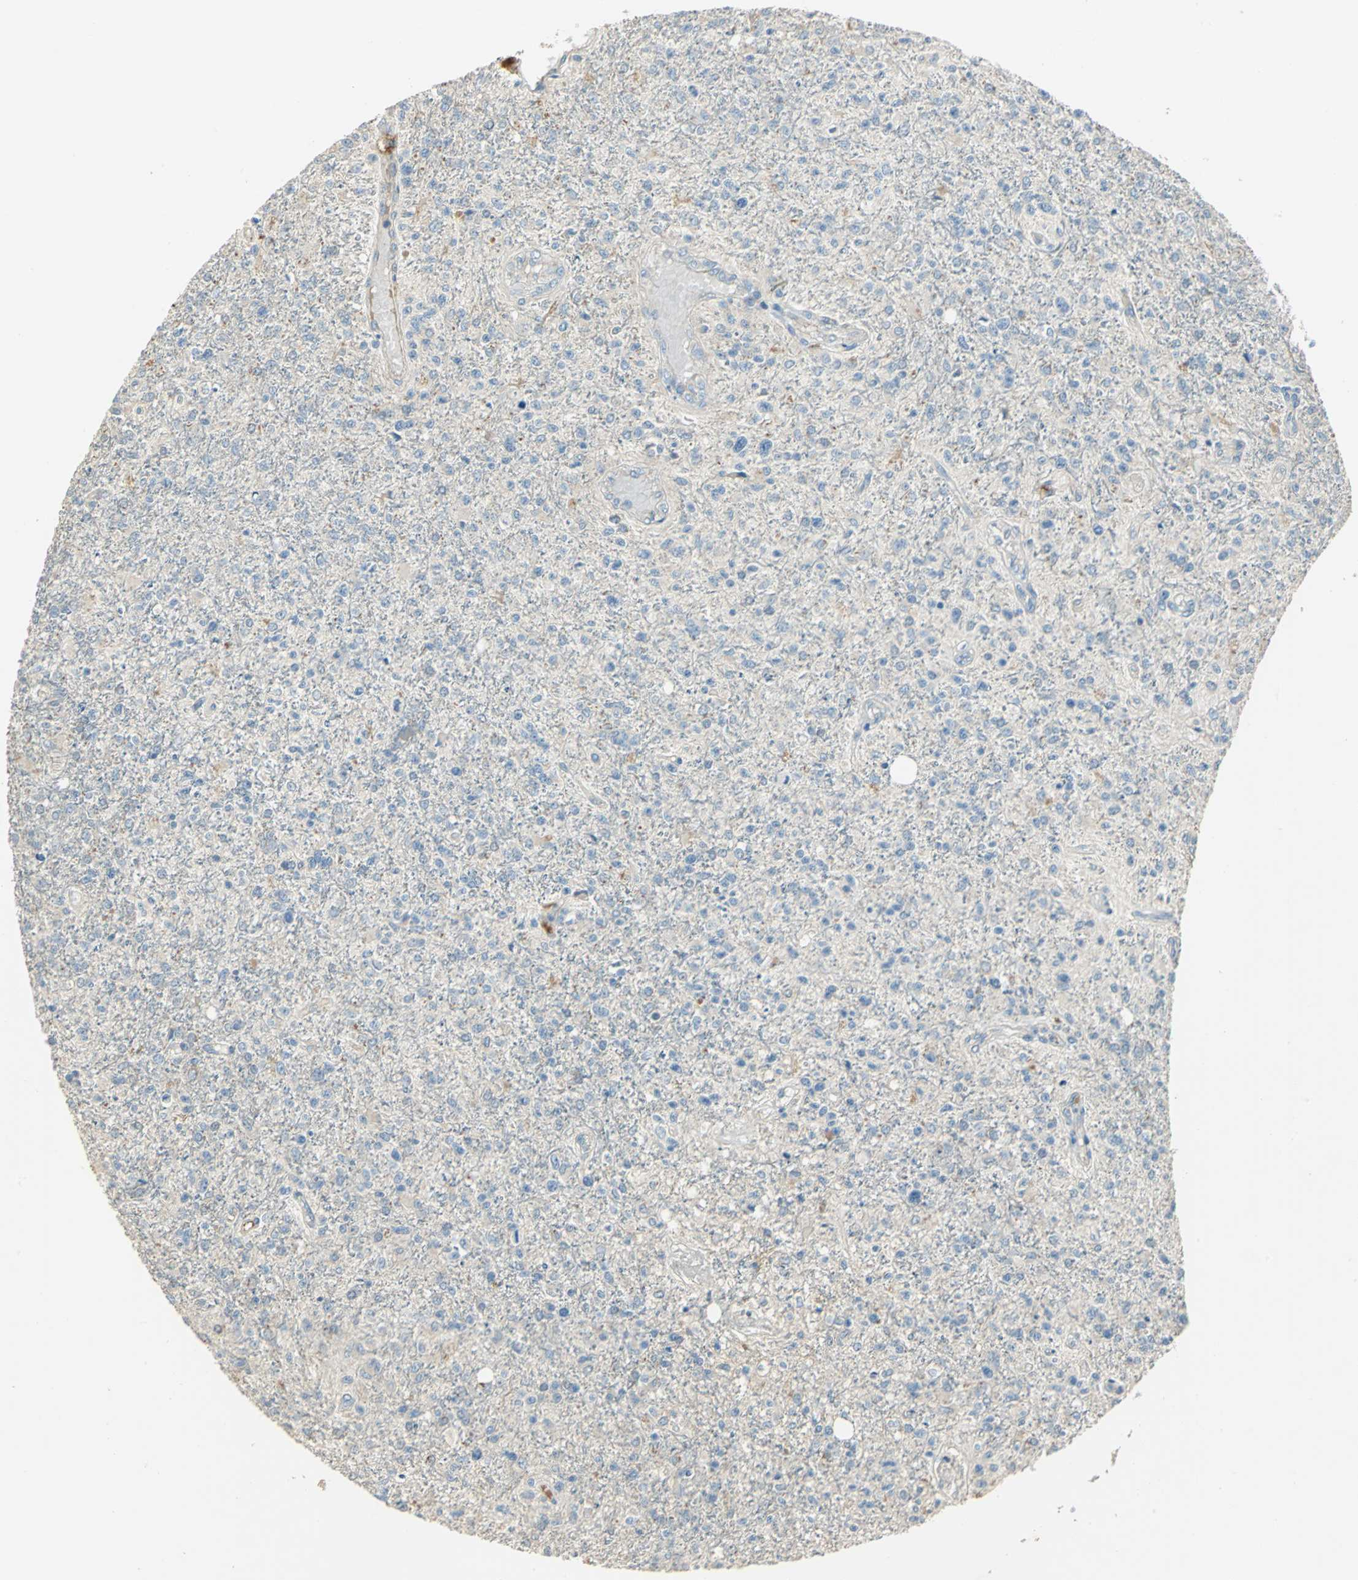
{"staining": {"intensity": "negative", "quantity": "none", "location": "none"}, "tissue": "glioma", "cell_type": "Tumor cells", "image_type": "cancer", "snomed": [{"axis": "morphology", "description": "Glioma, malignant, High grade"}, {"axis": "topography", "description": "Cerebral cortex"}], "caption": "Tumor cells are negative for brown protein staining in high-grade glioma (malignant).", "gene": "PROC", "patient": {"sex": "male", "age": 76}}